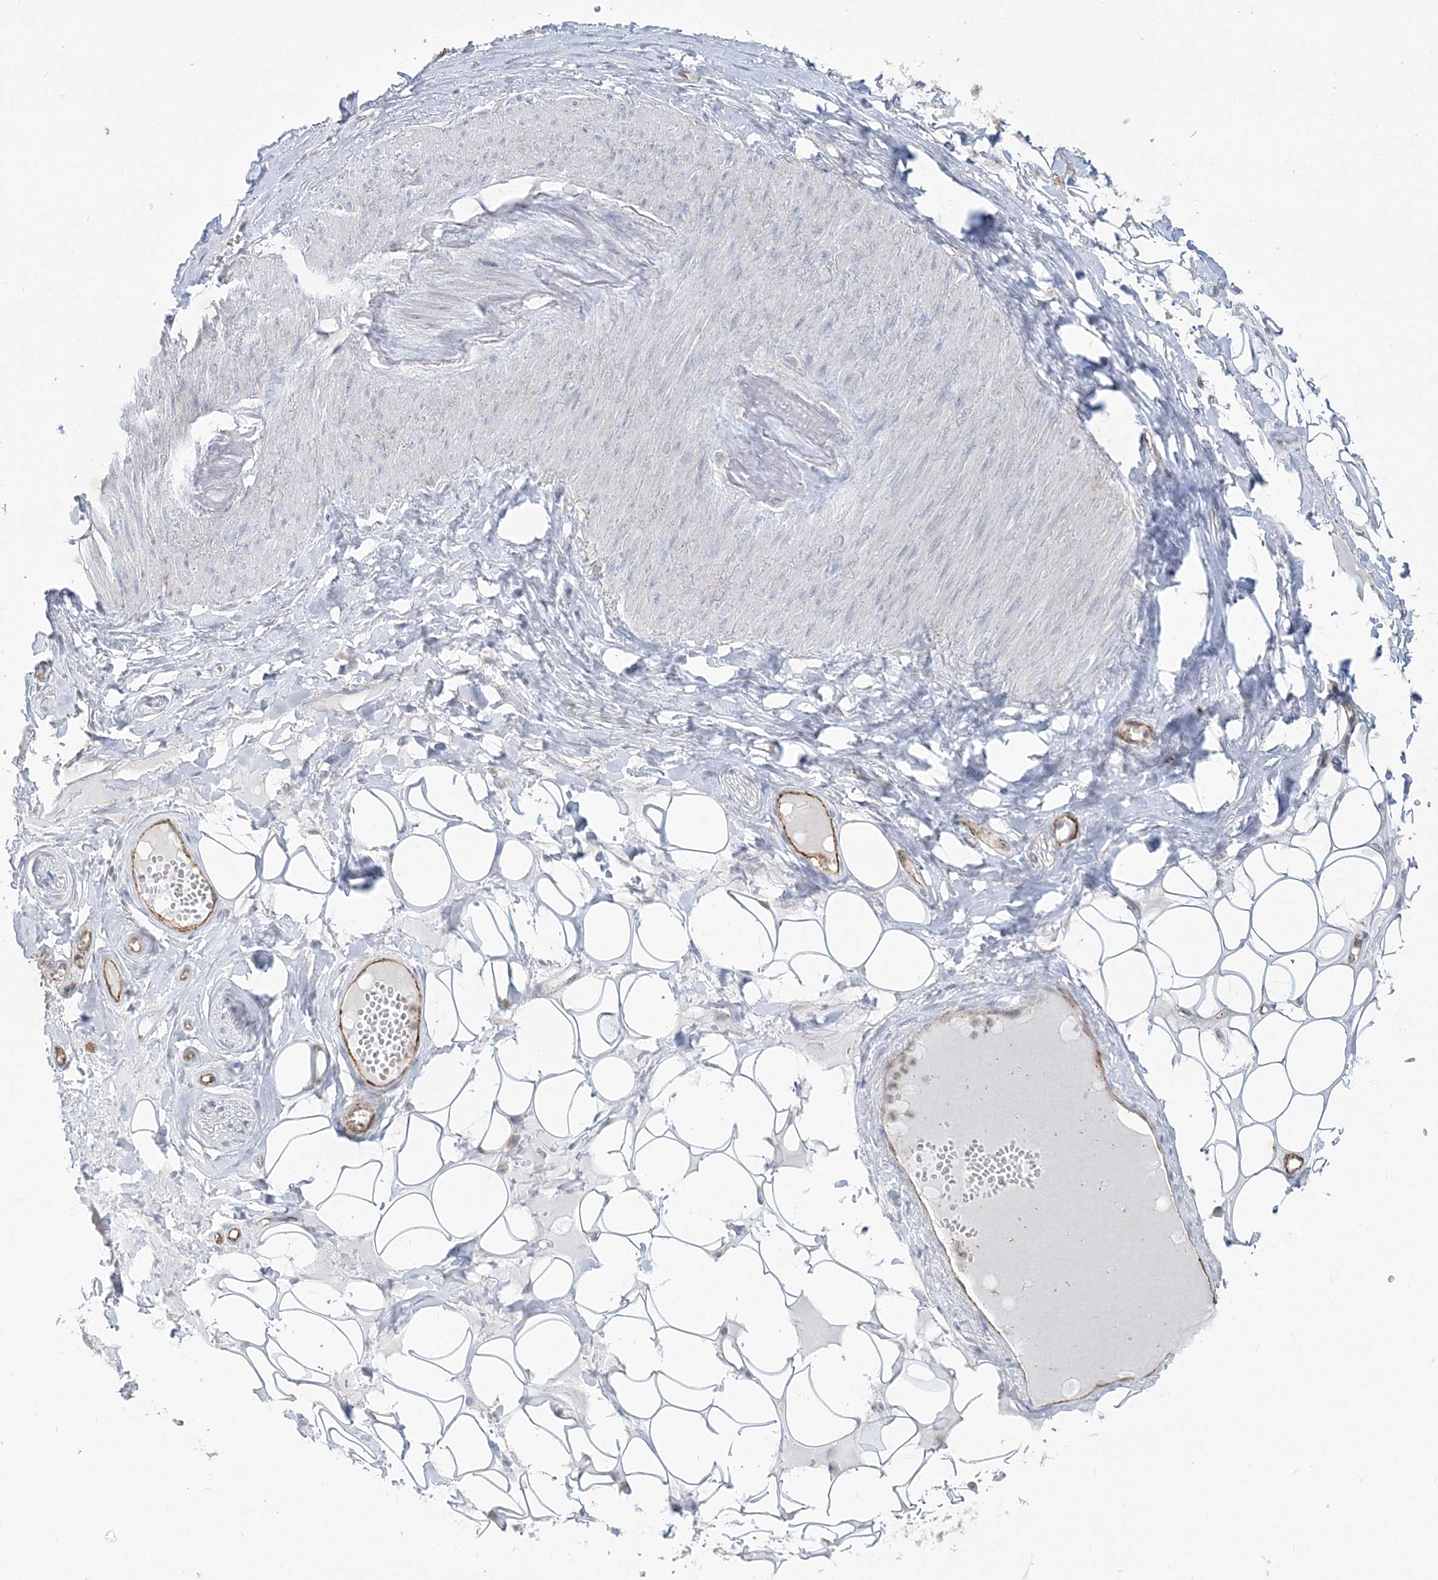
{"staining": {"intensity": "negative", "quantity": "none", "location": "none"}, "tissue": "adipose tissue", "cell_type": "Adipocytes", "image_type": "normal", "snomed": [{"axis": "morphology", "description": "Normal tissue, NOS"}, {"axis": "morphology", "description": "Inflammation, NOS"}, {"axis": "topography", "description": "Salivary gland"}, {"axis": "topography", "description": "Peripheral nerve tissue"}], "caption": "Adipocytes are negative for protein expression in benign human adipose tissue. (Immunohistochemistry (ihc), brightfield microscopy, high magnification).", "gene": "INPP1", "patient": {"sex": "female", "age": 75}}